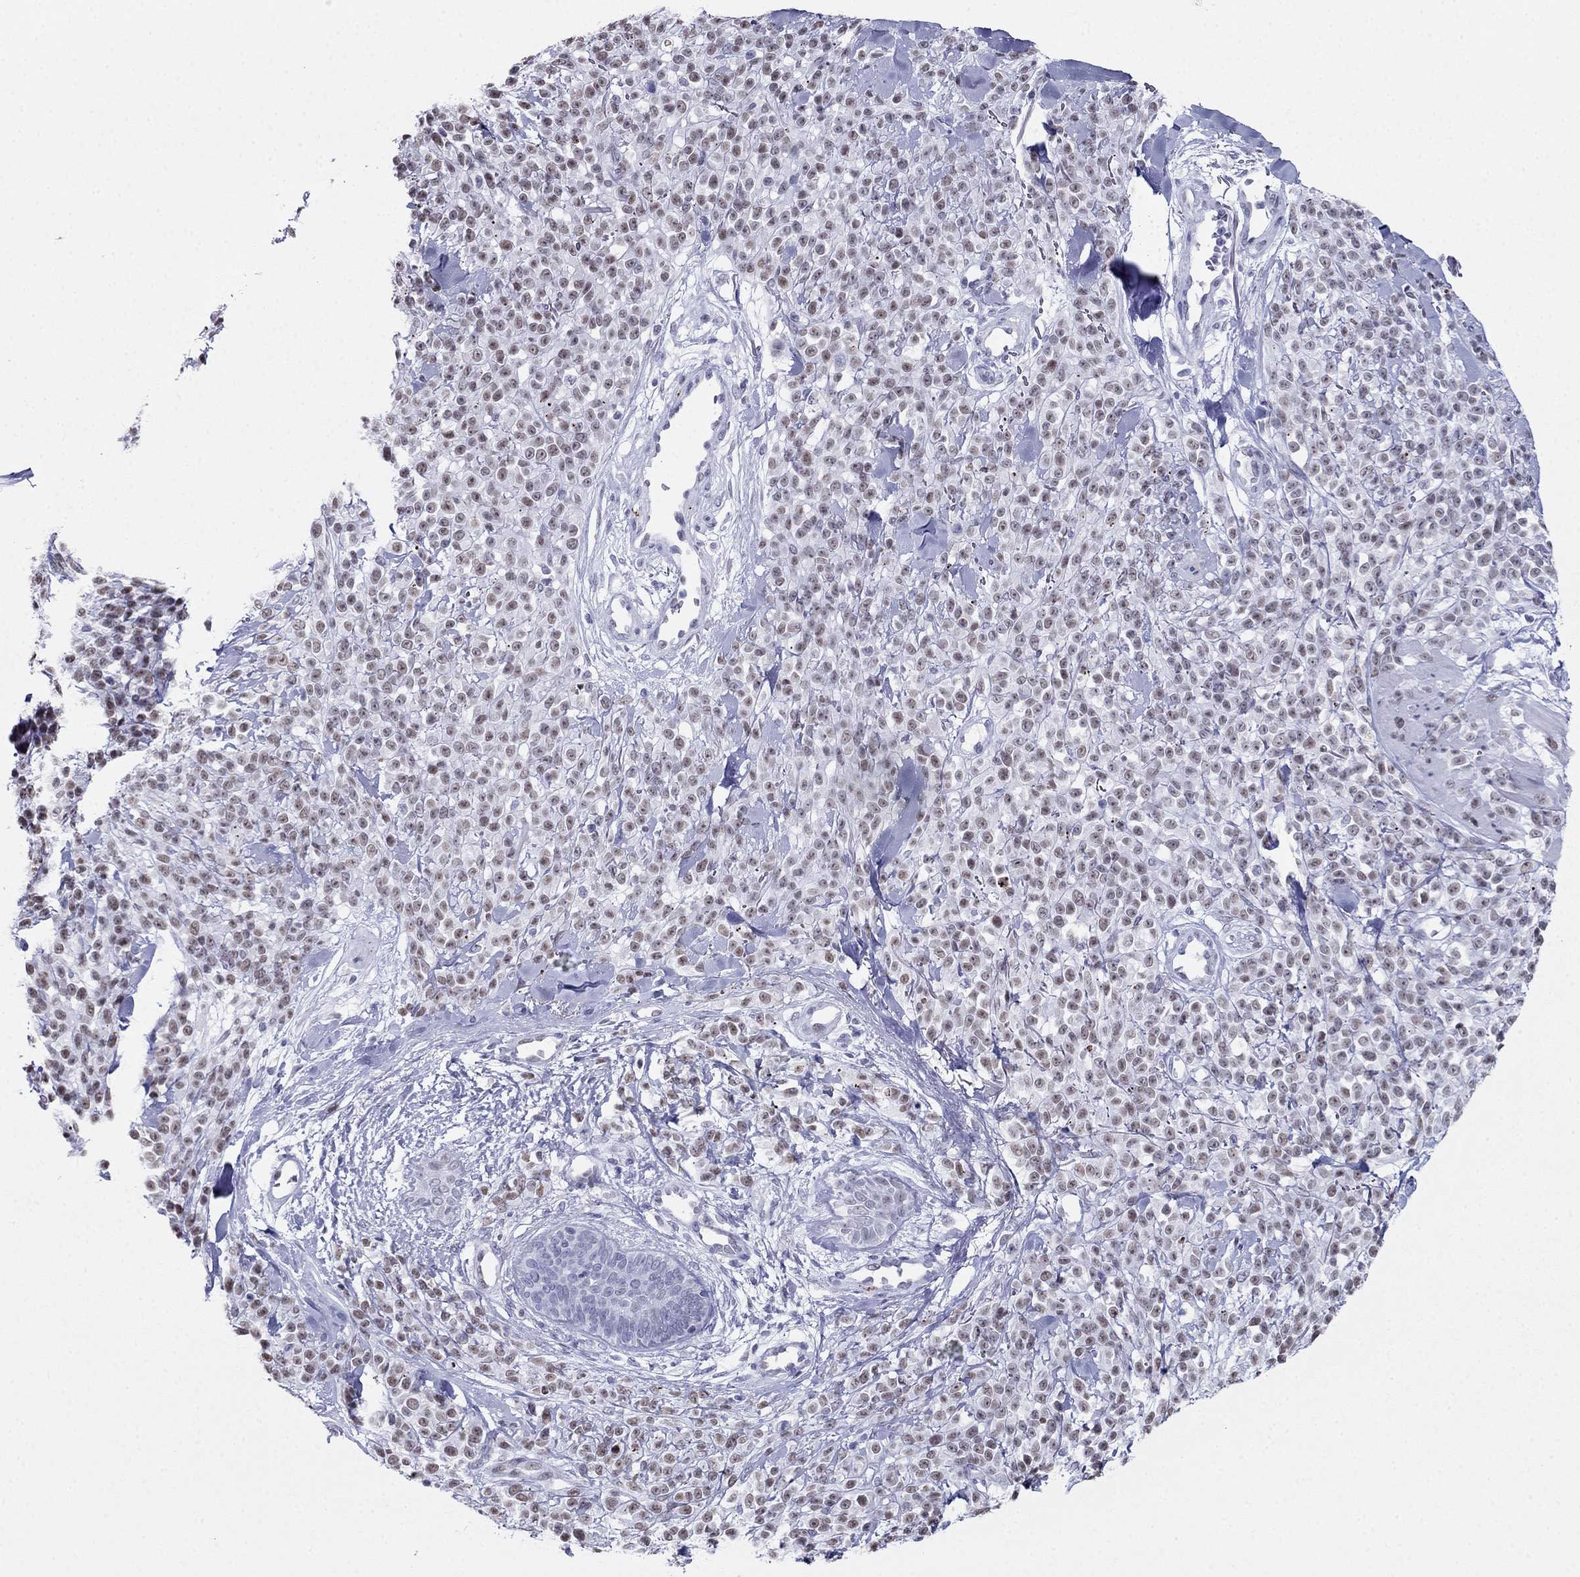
{"staining": {"intensity": "moderate", "quantity": "<25%", "location": "nuclear"}, "tissue": "melanoma", "cell_type": "Tumor cells", "image_type": "cancer", "snomed": [{"axis": "morphology", "description": "Malignant melanoma, NOS"}, {"axis": "topography", "description": "Skin"}, {"axis": "topography", "description": "Skin of trunk"}], "caption": "DAB immunohistochemical staining of human melanoma displays moderate nuclear protein positivity in approximately <25% of tumor cells. Nuclei are stained in blue.", "gene": "PPM1G", "patient": {"sex": "male", "age": 74}}